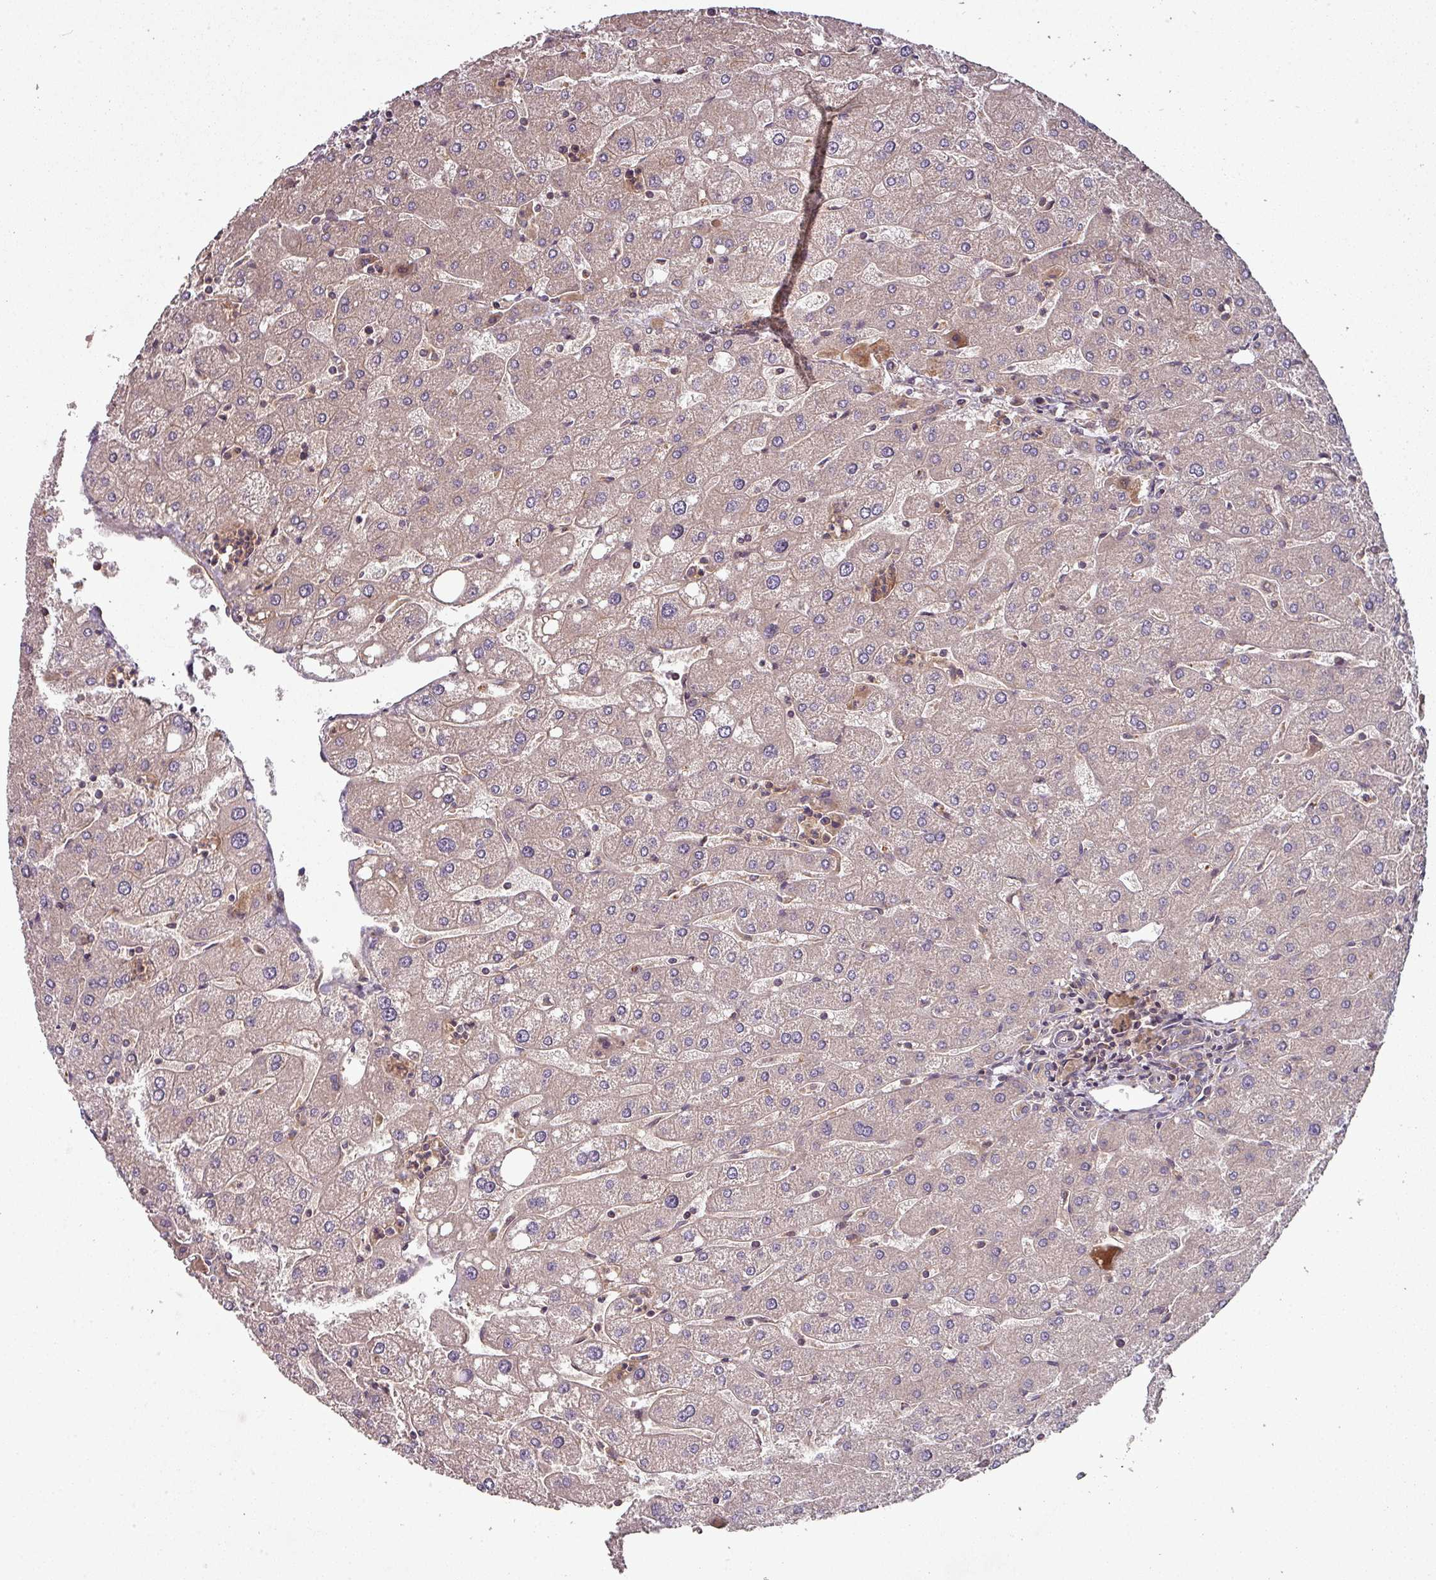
{"staining": {"intensity": "weak", "quantity": "25%-75%", "location": "cytoplasmic/membranous"}, "tissue": "liver", "cell_type": "Cholangiocytes", "image_type": "normal", "snomed": [{"axis": "morphology", "description": "Normal tissue, NOS"}, {"axis": "topography", "description": "Liver"}], "caption": "Normal liver displays weak cytoplasmic/membranous expression in approximately 25%-75% of cholangiocytes Nuclei are stained in blue..", "gene": "GSKIP", "patient": {"sex": "male", "age": 67}}